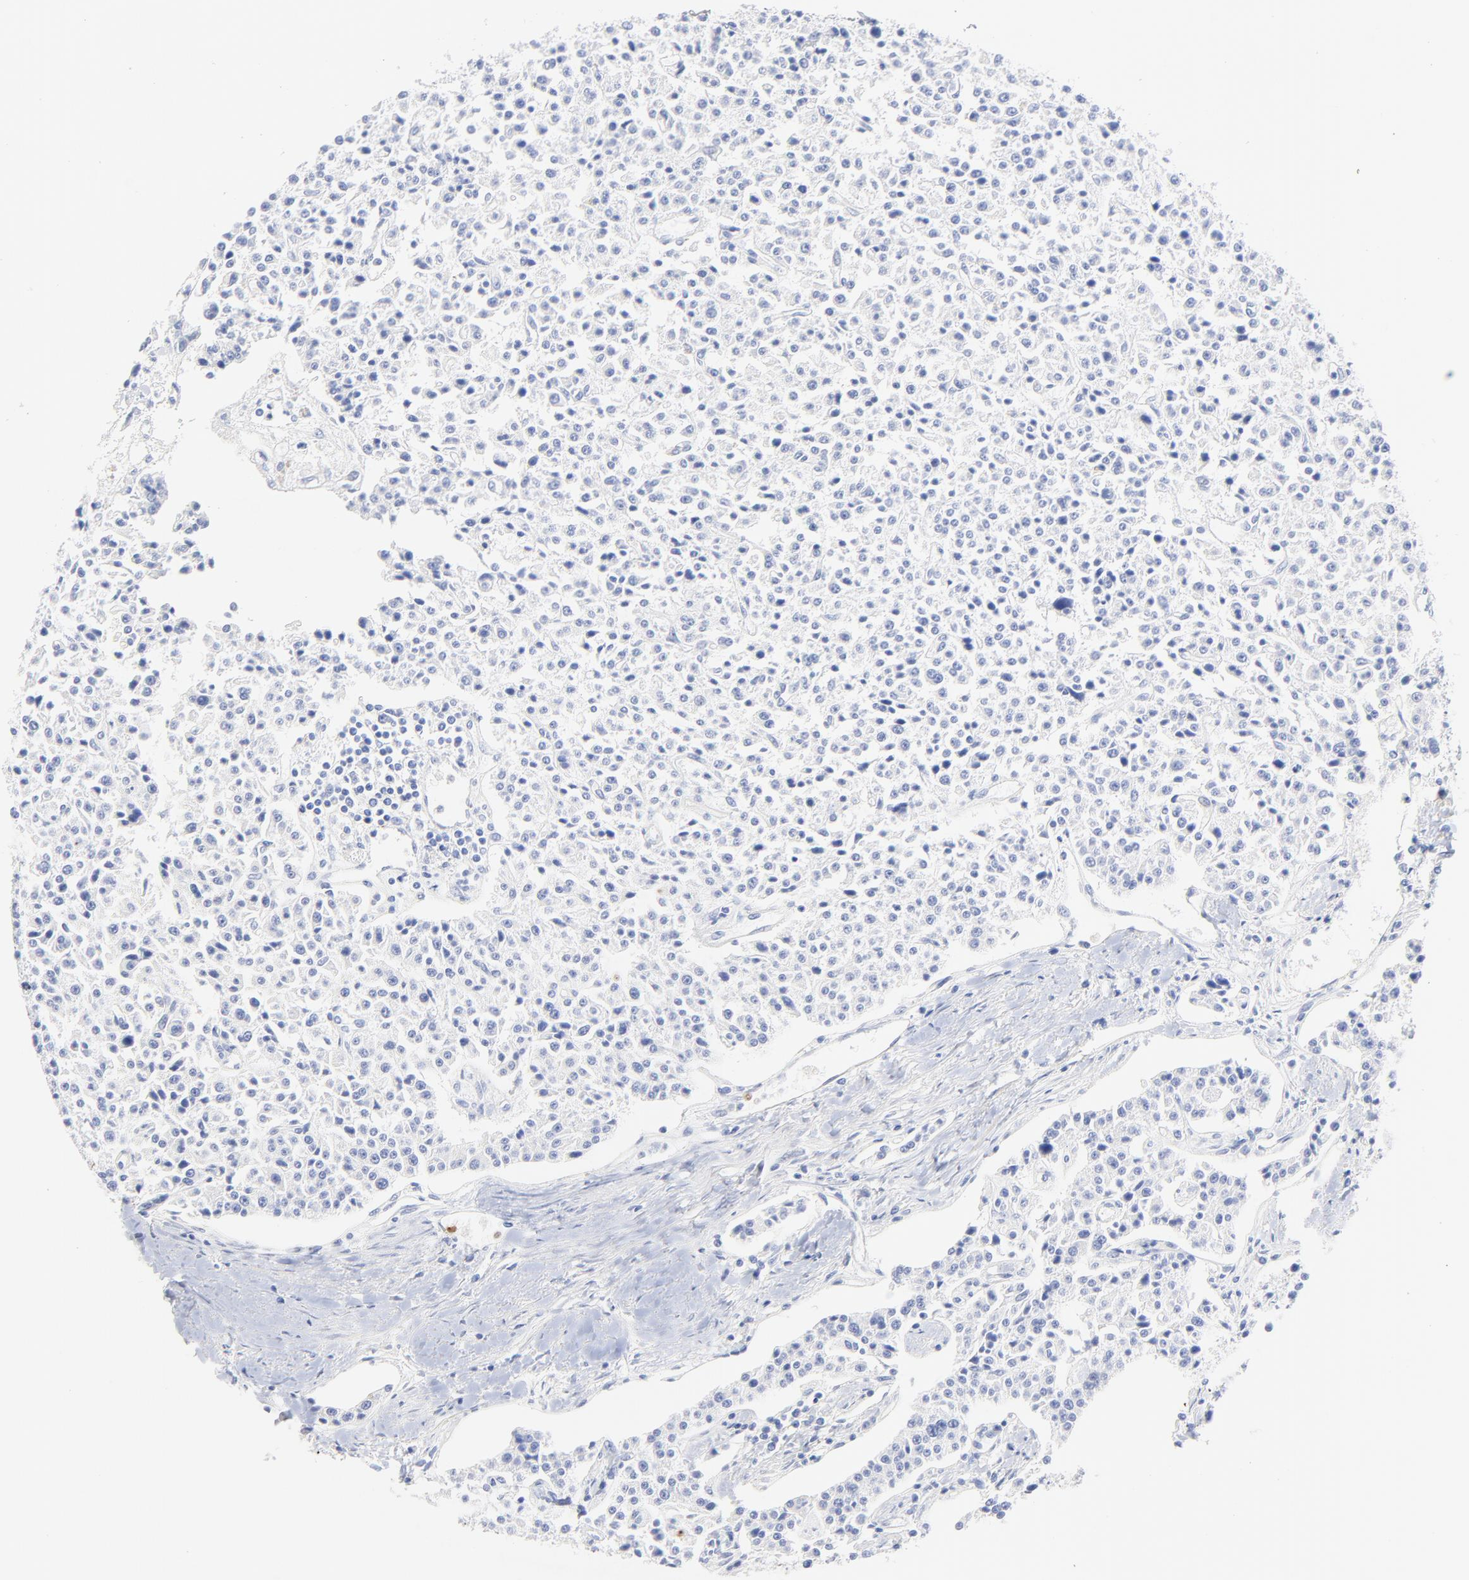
{"staining": {"intensity": "negative", "quantity": "none", "location": "none"}, "tissue": "carcinoid", "cell_type": "Tumor cells", "image_type": "cancer", "snomed": [{"axis": "morphology", "description": "Carcinoid, malignant, NOS"}, {"axis": "topography", "description": "Stomach"}], "caption": "High power microscopy photomicrograph of an immunohistochemistry (IHC) histopathology image of carcinoid, revealing no significant positivity in tumor cells.", "gene": "FBXO10", "patient": {"sex": "female", "age": 76}}